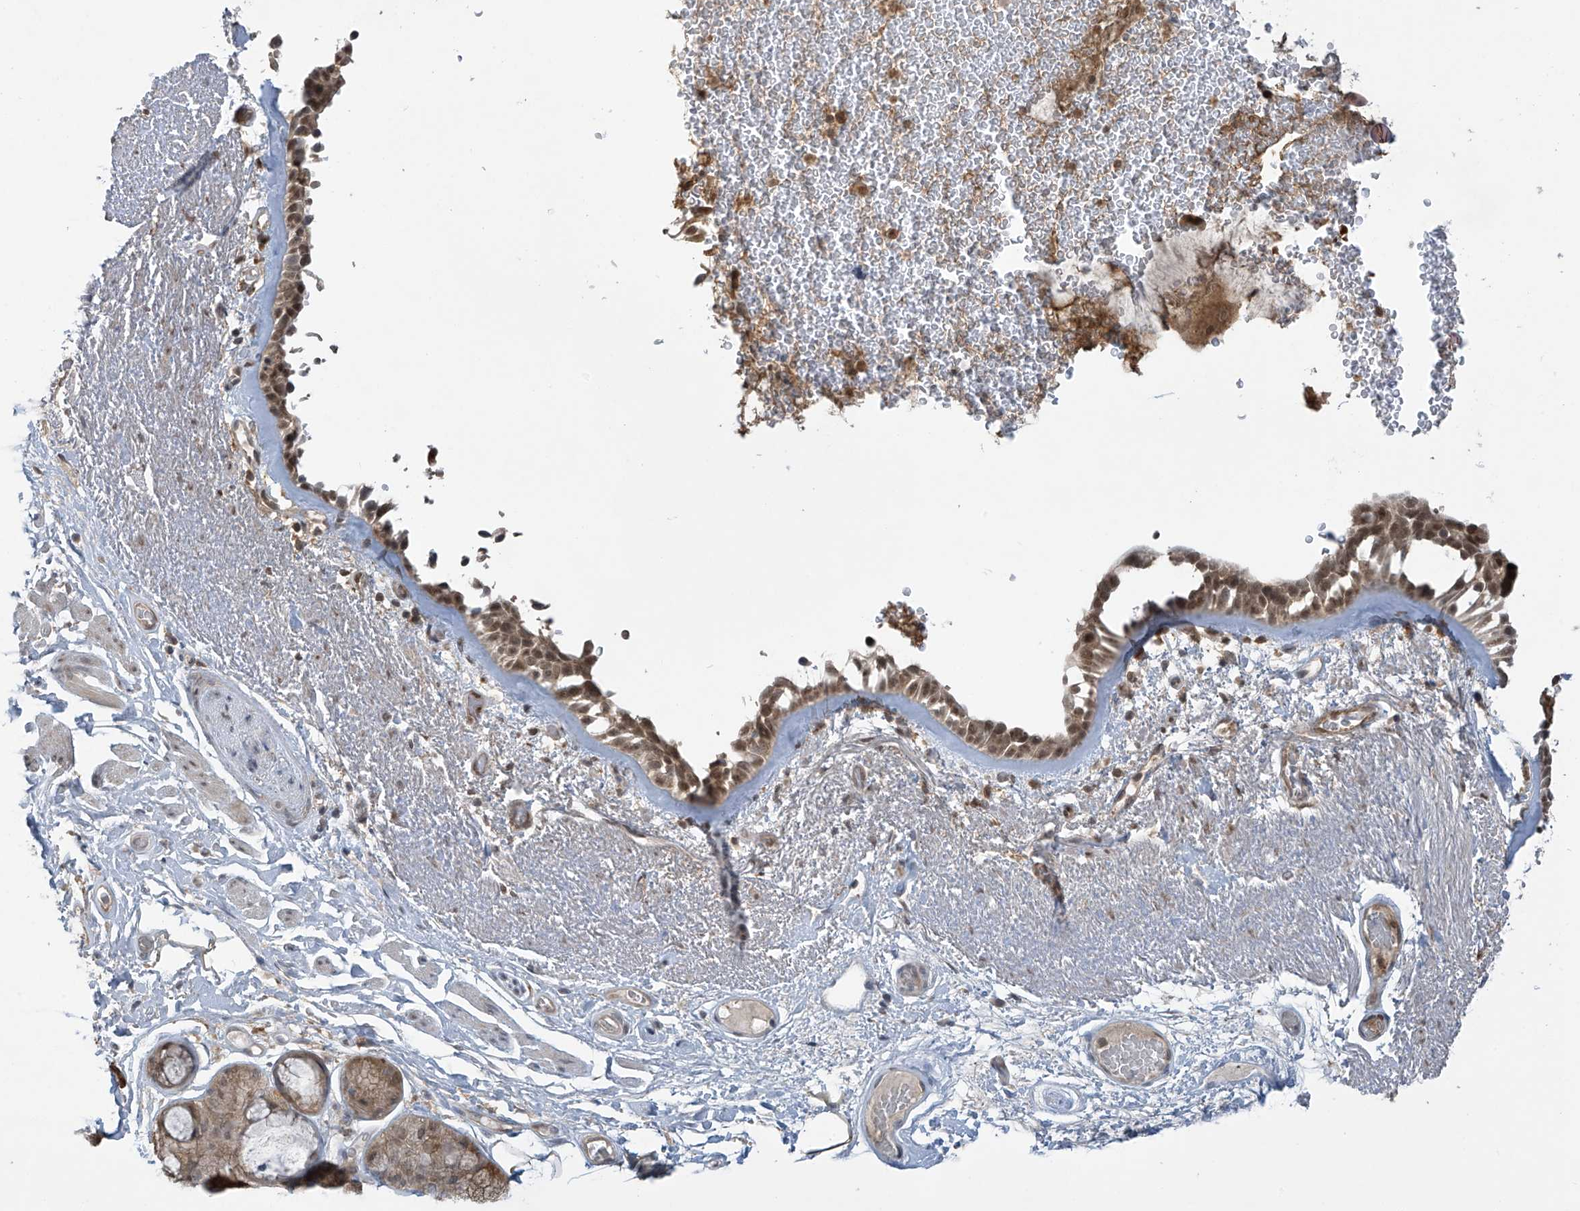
{"staining": {"intensity": "moderate", "quantity": ">75%", "location": "nuclear"}, "tissue": "bronchus", "cell_type": "Respiratory epithelial cells", "image_type": "normal", "snomed": [{"axis": "morphology", "description": "Normal tissue, NOS"}, {"axis": "morphology", "description": "Squamous cell carcinoma, NOS"}, {"axis": "topography", "description": "Lymph node"}, {"axis": "topography", "description": "Bronchus"}, {"axis": "topography", "description": "Lung"}], "caption": "Immunohistochemical staining of benign bronchus reveals >75% levels of moderate nuclear protein staining in approximately >75% of respiratory epithelial cells. The staining is performed using DAB brown chromogen to label protein expression. The nuclei are counter-stained blue using hematoxylin.", "gene": "LCOR", "patient": {"sex": "male", "age": 66}}